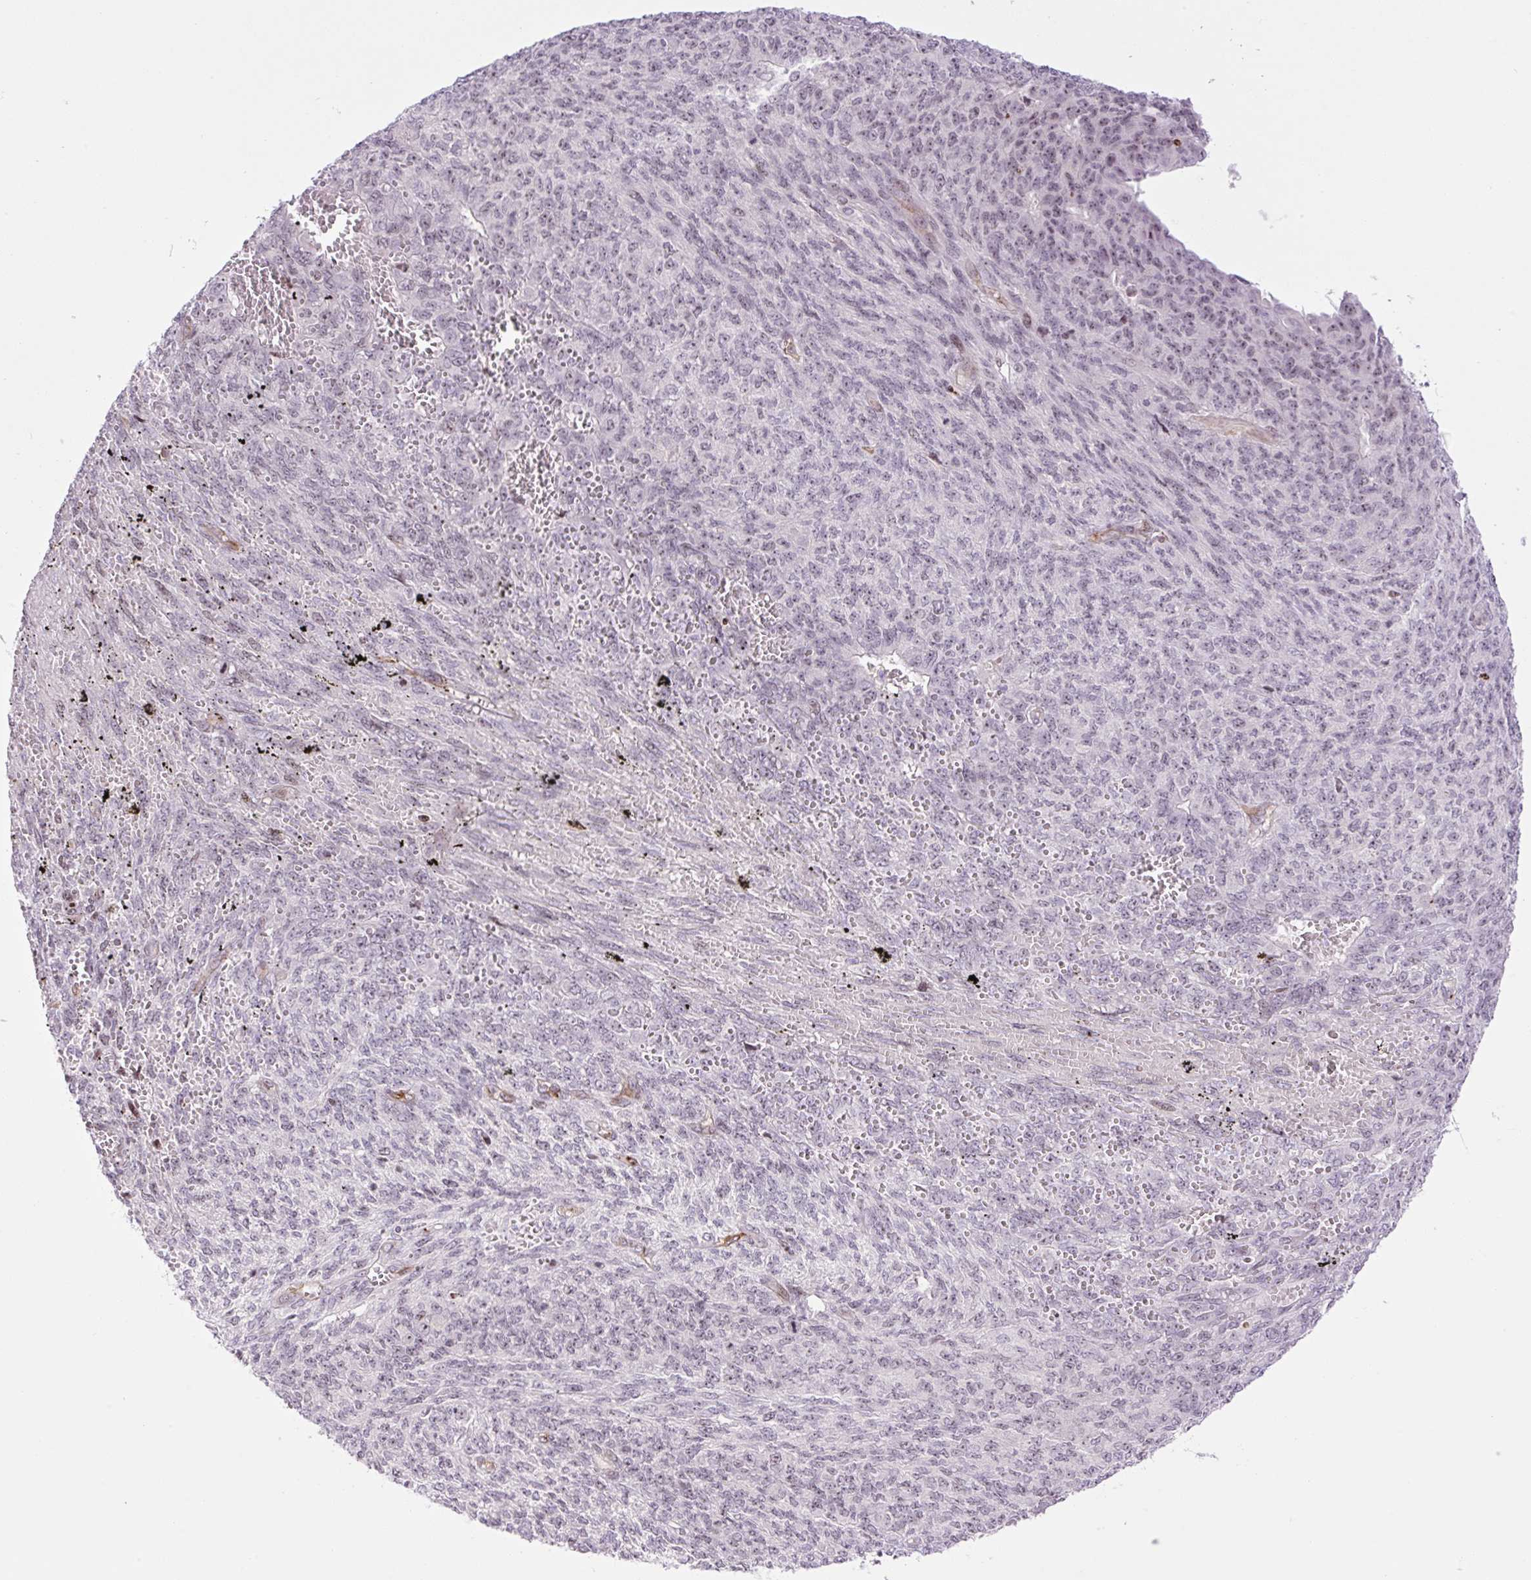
{"staining": {"intensity": "weak", "quantity": "25%-75%", "location": "nuclear"}, "tissue": "endometrial cancer", "cell_type": "Tumor cells", "image_type": "cancer", "snomed": [{"axis": "morphology", "description": "Adenocarcinoma, NOS"}, {"axis": "topography", "description": "Endometrium"}], "caption": "High-power microscopy captured an immunohistochemistry micrograph of endometrial adenocarcinoma, revealing weak nuclear positivity in about 25%-75% of tumor cells.", "gene": "ZNF417", "patient": {"sex": "female", "age": 32}}